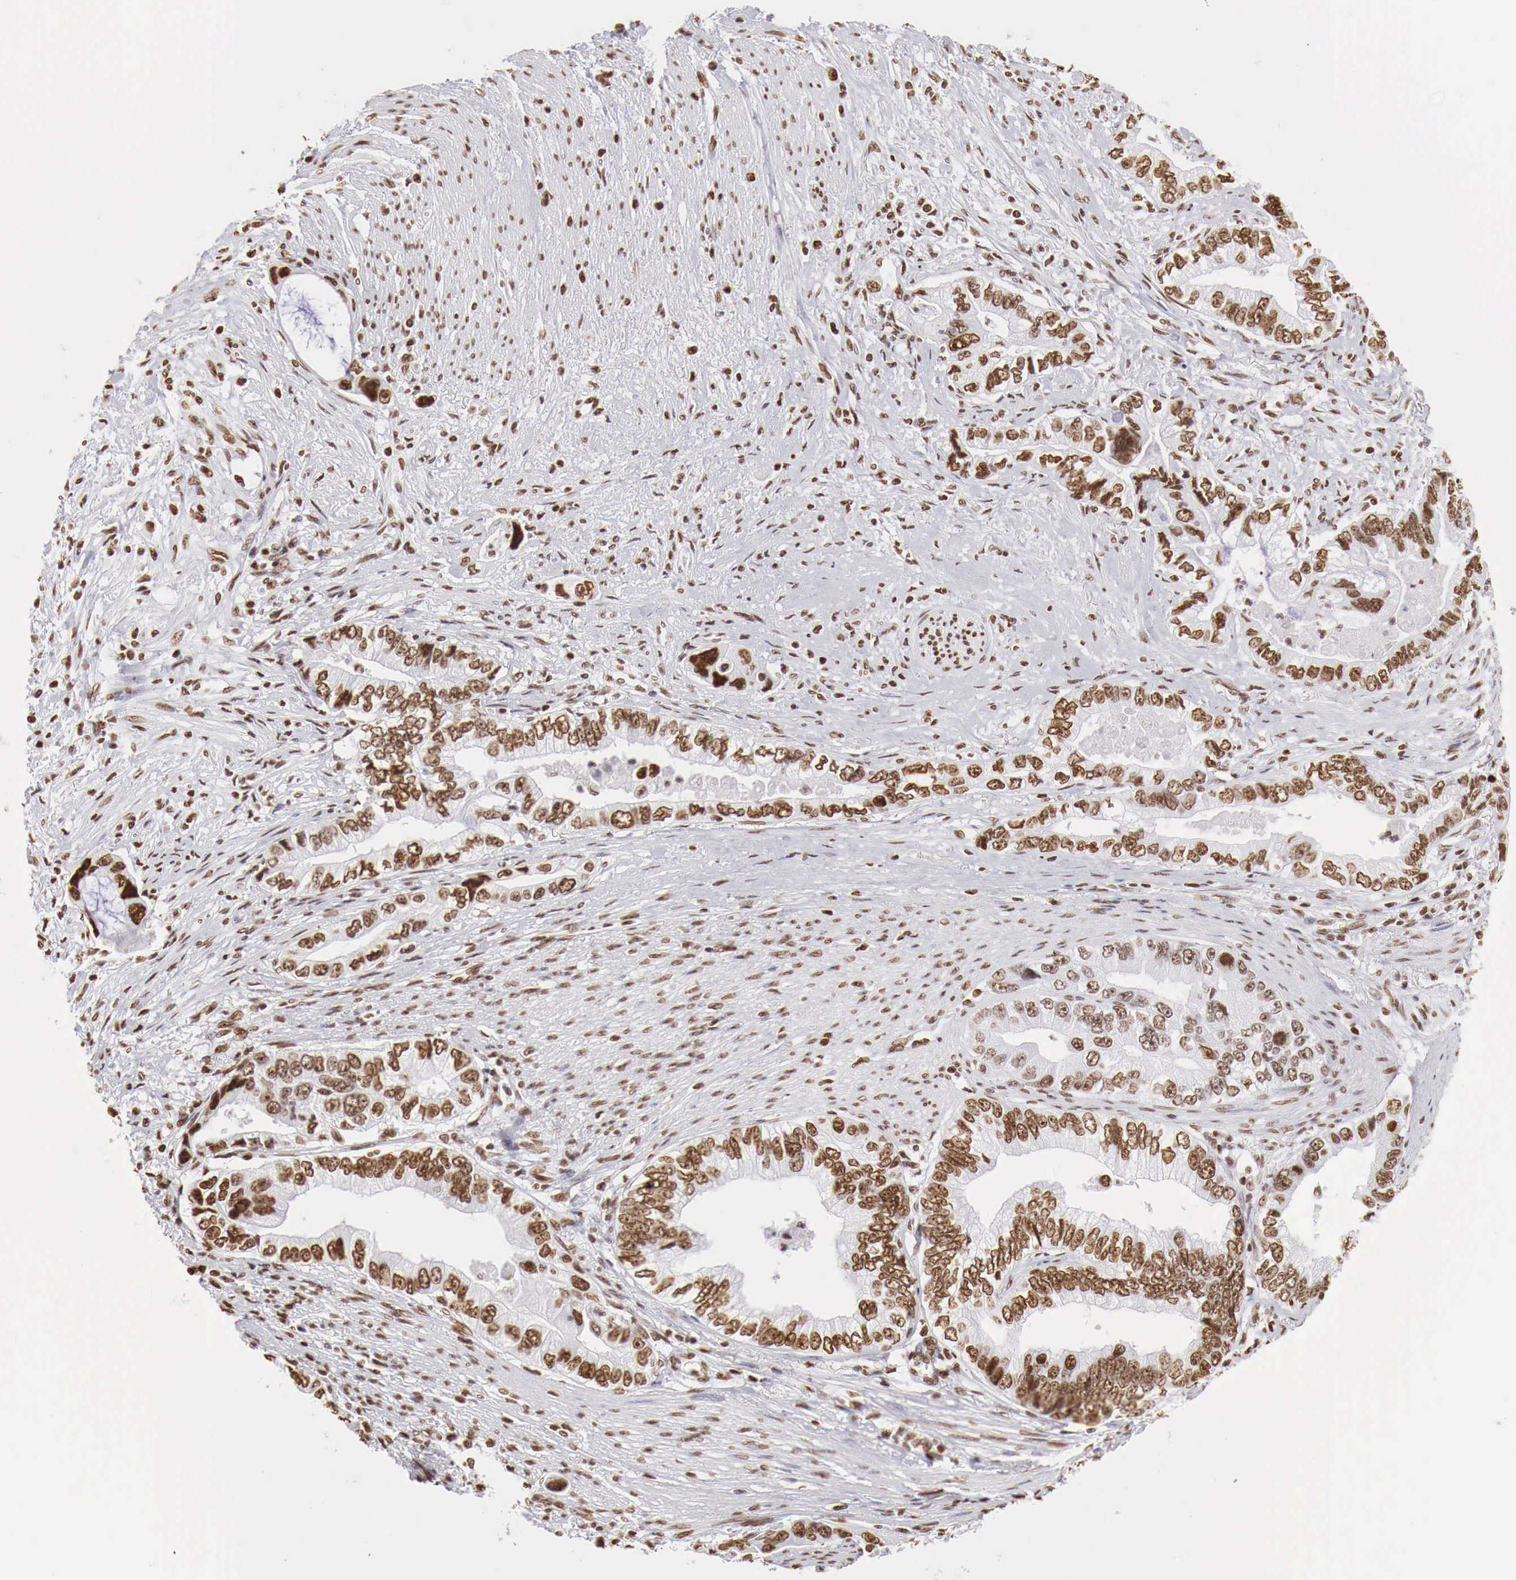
{"staining": {"intensity": "strong", "quantity": ">75%", "location": "nuclear"}, "tissue": "pancreatic cancer", "cell_type": "Tumor cells", "image_type": "cancer", "snomed": [{"axis": "morphology", "description": "Adenocarcinoma, NOS"}, {"axis": "topography", "description": "Pancreas"}, {"axis": "topography", "description": "Stomach, upper"}], "caption": "The micrograph shows a brown stain indicating the presence of a protein in the nuclear of tumor cells in adenocarcinoma (pancreatic).", "gene": "DKC1", "patient": {"sex": "male", "age": 77}}